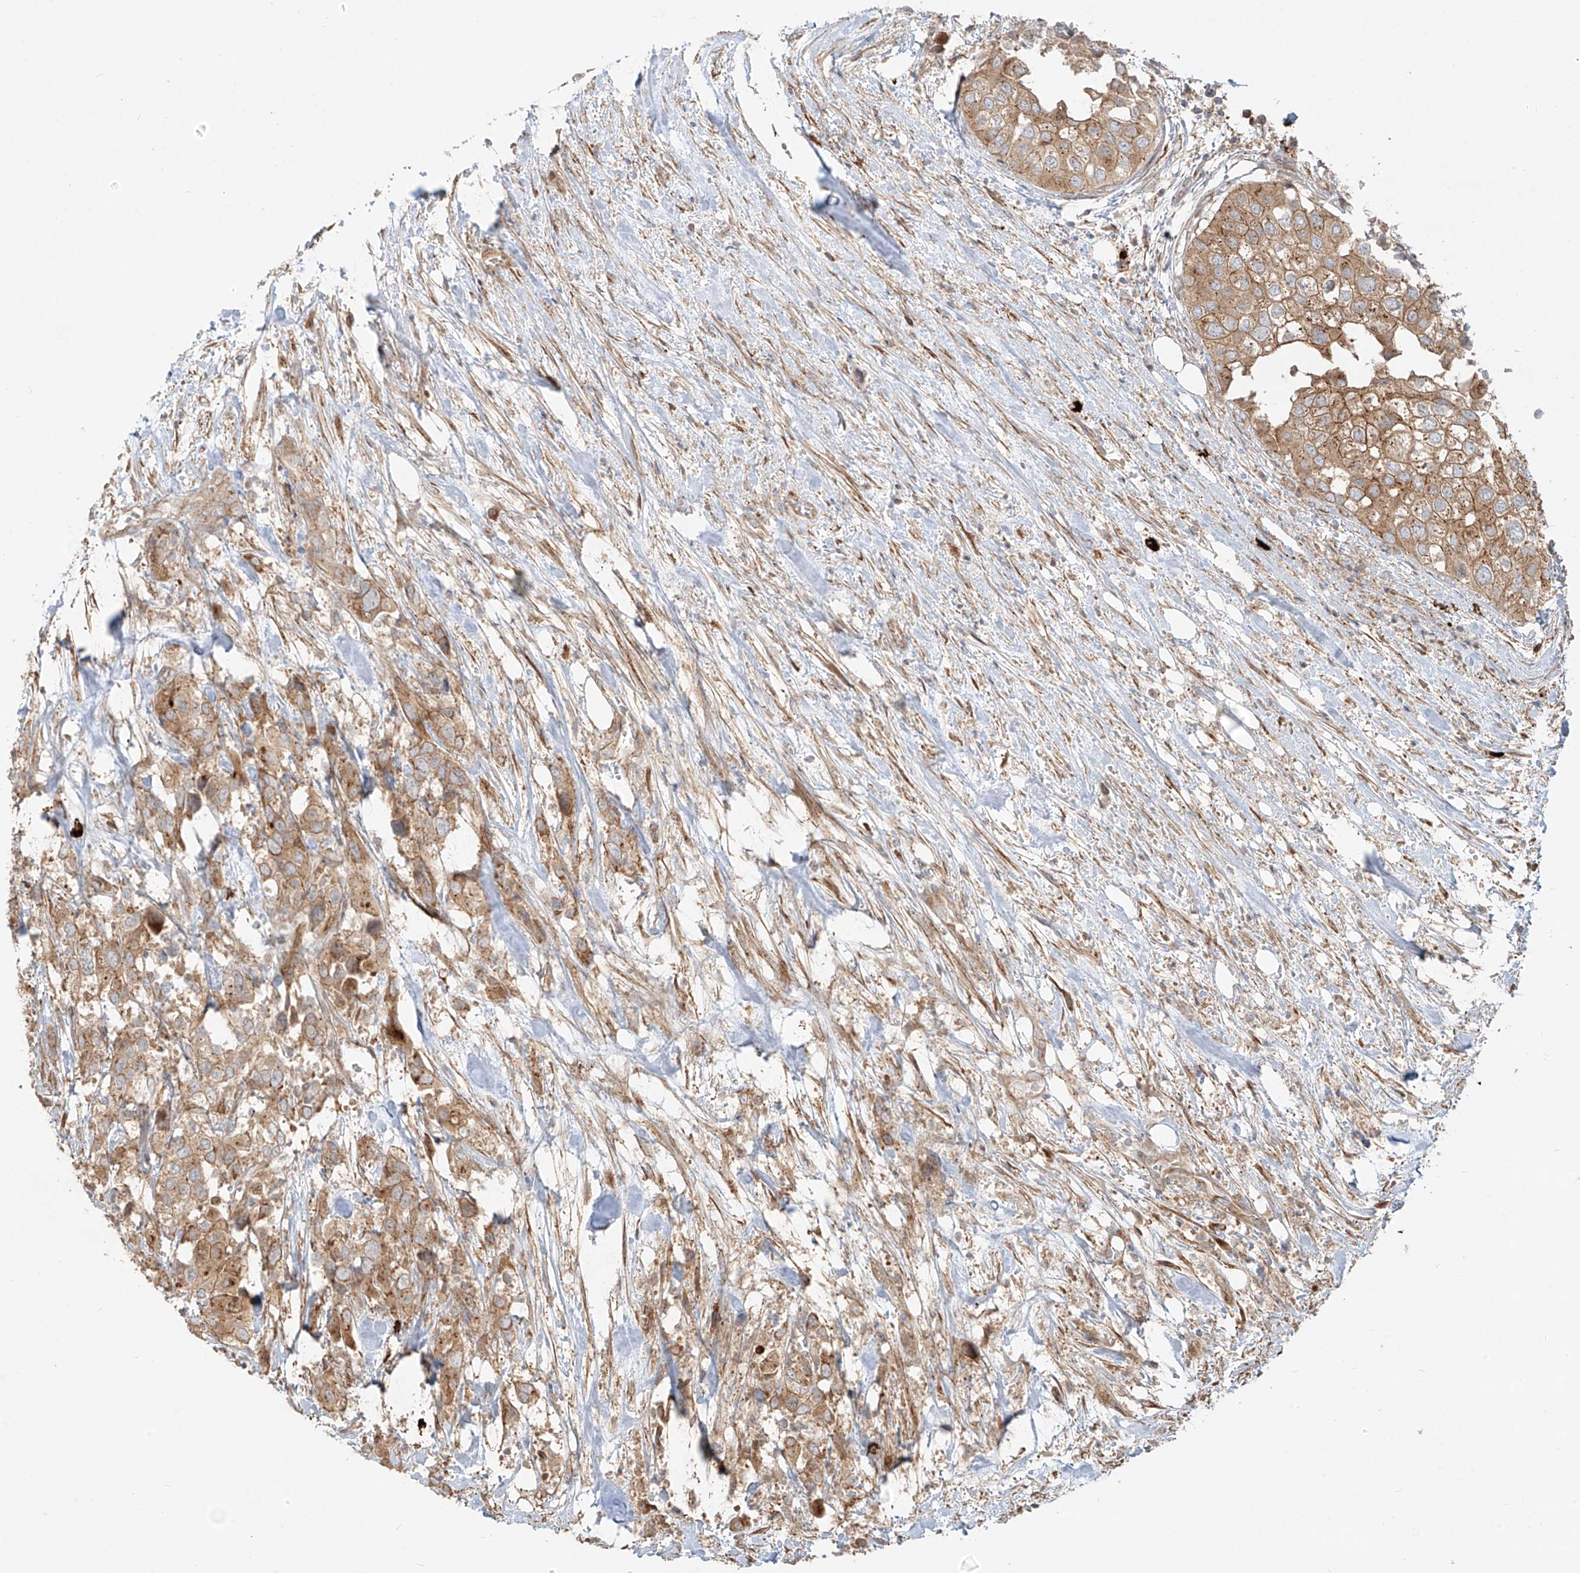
{"staining": {"intensity": "moderate", "quantity": ">75%", "location": "cytoplasmic/membranous"}, "tissue": "urothelial cancer", "cell_type": "Tumor cells", "image_type": "cancer", "snomed": [{"axis": "morphology", "description": "Urothelial carcinoma, High grade"}, {"axis": "topography", "description": "Urinary bladder"}], "caption": "This image exhibits IHC staining of human urothelial cancer, with medium moderate cytoplasmic/membranous positivity in approximately >75% of tumor cells.", "gene": "ZNF287", "patient": {"sex": "male", "age": 64}}